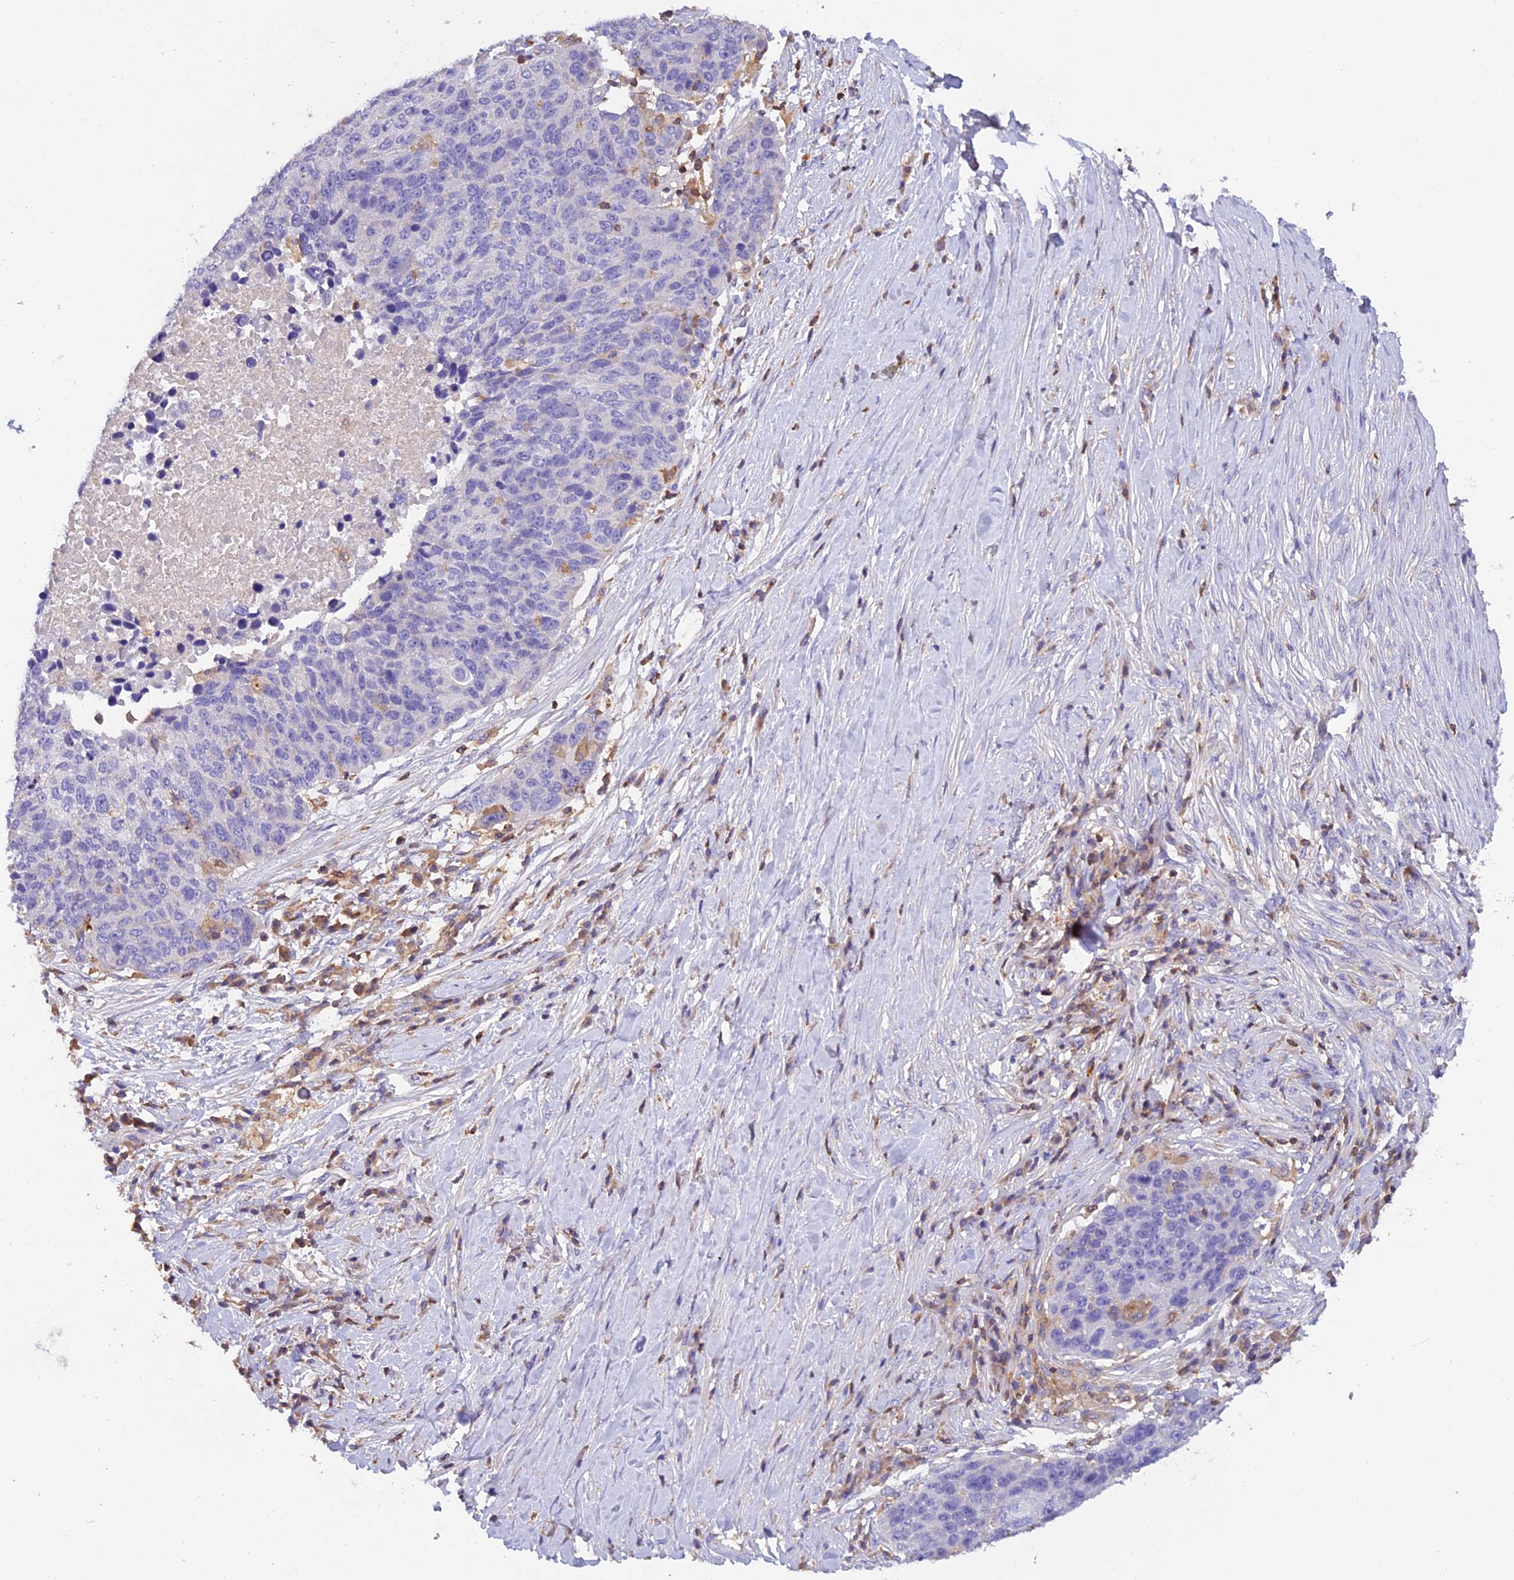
{"staining": {"intensity": "negative", "quantity": "none", "location": "none"}, "tissue": "lung cancer", "cell_type": "Tumor cells", "image_type": "cancer", "snomed": [{"axis": "morphology", "description": "Normal tissue, NOS"}, {"axis": "morphology", "description": "Squamous cell carcinoma, NOS"}, {"axis": "topography", "description": "Lymph node"}, {"axis": "topography", "description": "Lung"}], "caption": "Histopathology image shows no significant protein staining in tumor cells of lung cancer (squamous cell carcinoma). The staining was performed using DAB (3,3'-diaminobenzidine) to visualize the protein expression in brown, while the nuclei were stained in blue with hematoxylin (Magnification: 20x).", "gene": "LPXN", "patient": {"sex": "male", "age": 66}}